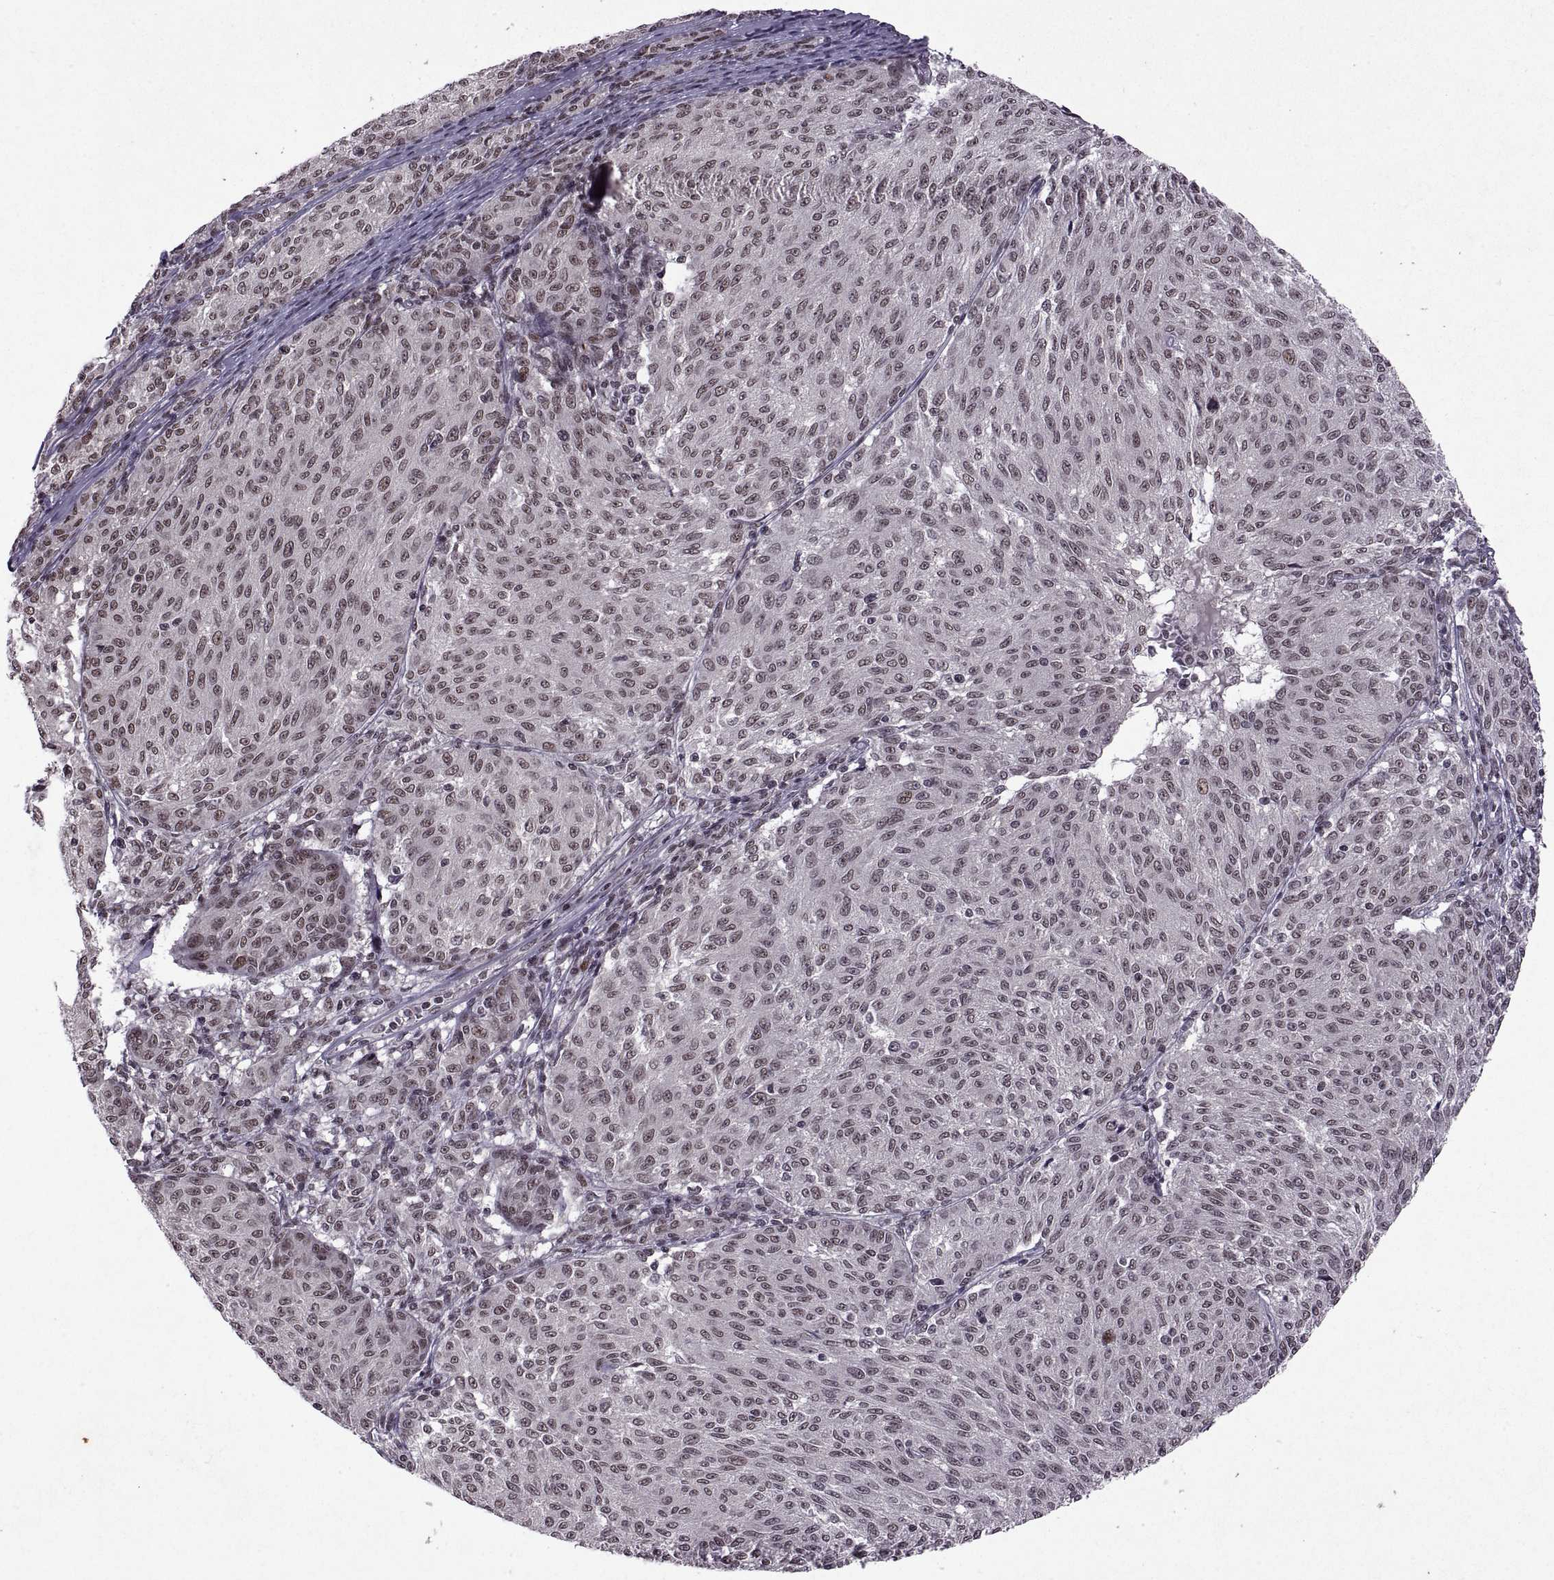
{"staining": {"intensity": "weak", "quantity": ">75%", "location": "nuclear"}, "tissue": "melanoma", "cell_type": "Tumor cells", "image_type": "cancer", "snomed": [{"axis": "morphology", "description": "Malignant melanoma, NOS"}, {"axis": "topography", "description": "Skin"}], "caption": "Immunohistochemistry (IHC) staining of malignant melanoma, which shows low levels of weak nuclear positivity in about >75% of tumor cells indicating weak nuclear protein staining. The staining was performed using DAB (3,3'-diaminobenzidine) (brown) for protein detection and nuclei were counterstained in hematoxylin (blue).", "gene": "MT1E", "patient": {"sex": "female", "age": 72}}